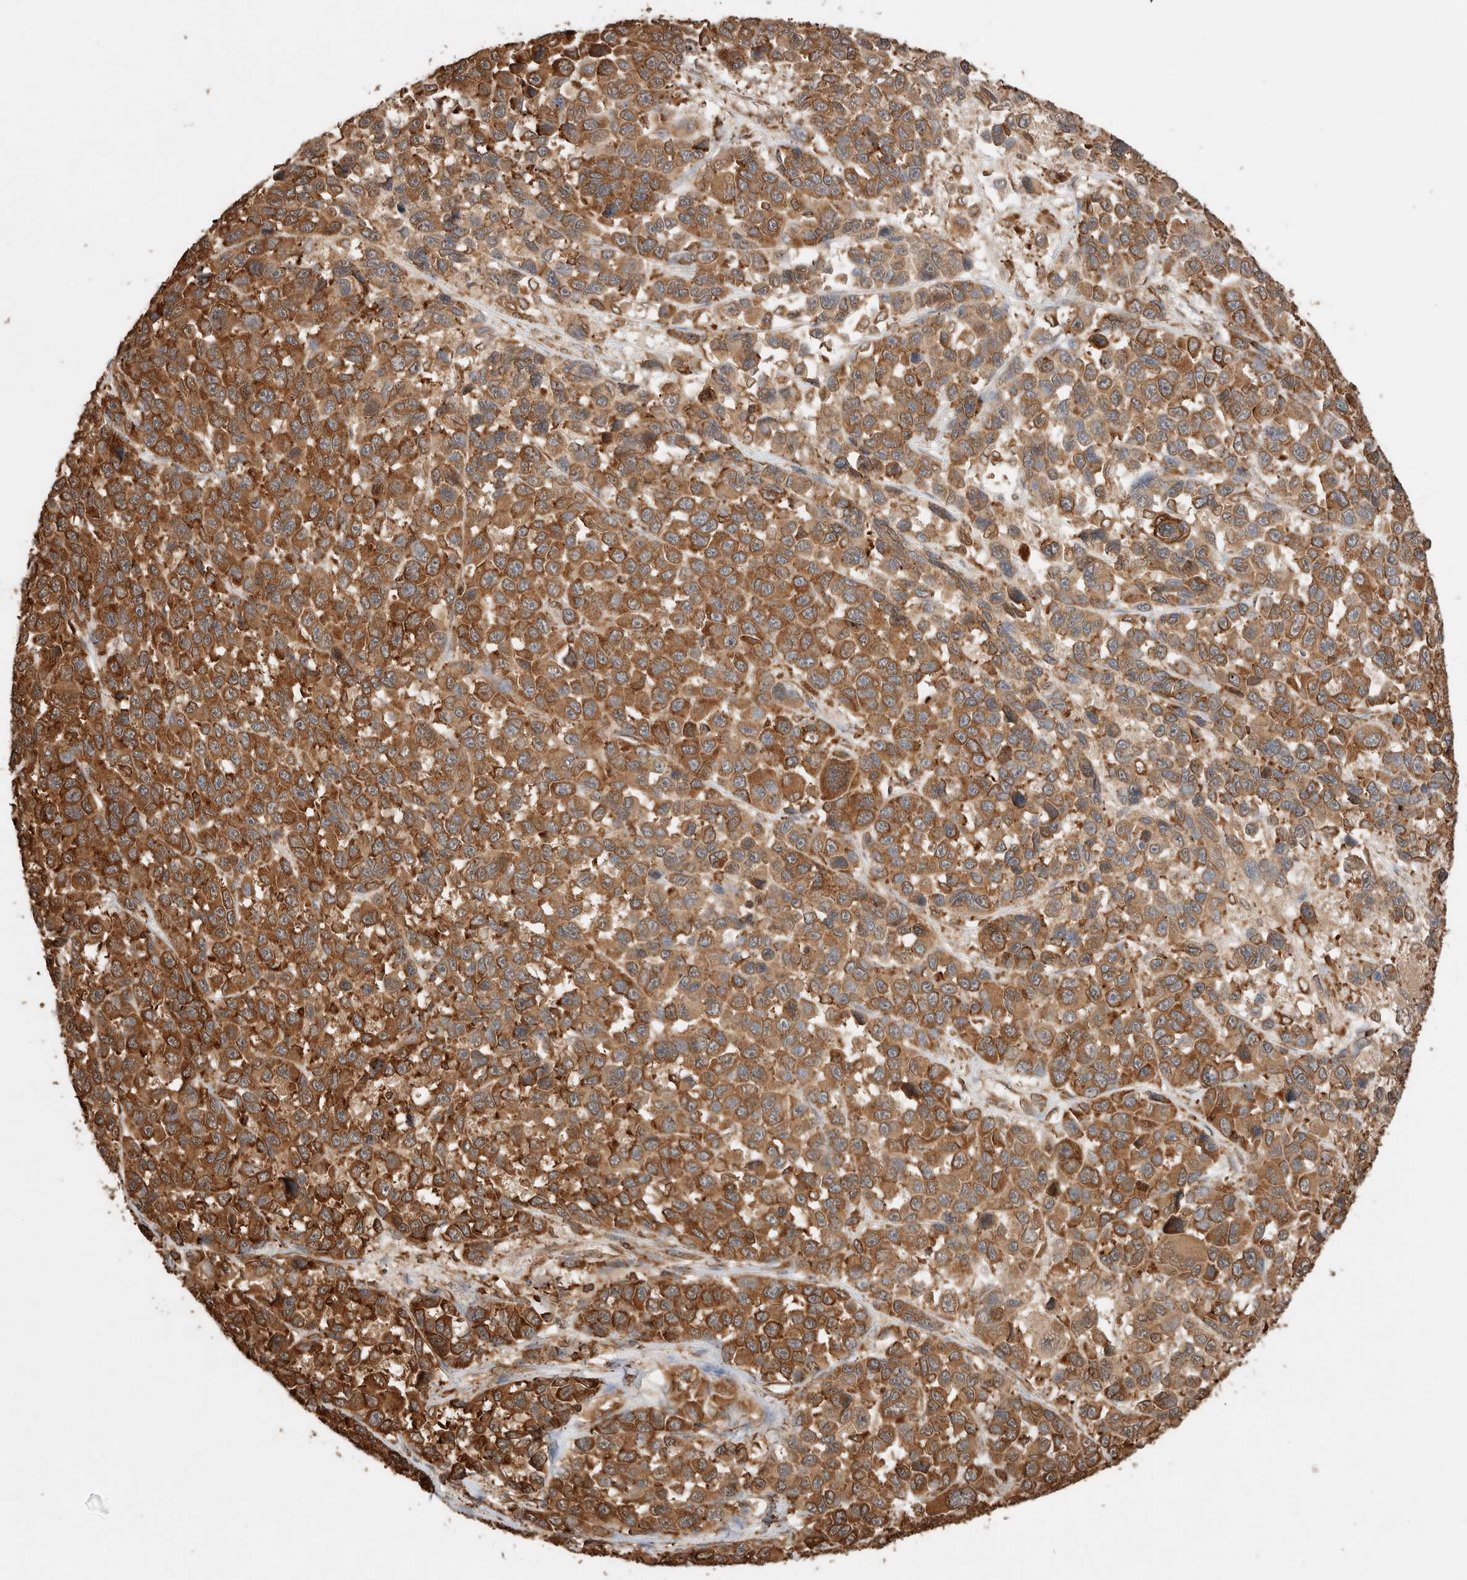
{"staining": {"intensity": "moderate", "quantity": ">75%", "location": "cytoplasmic/membranous"}, "tissue": "melanoma", "cell_type": "Tumor cells", "image_type": "cancer", "snomed": [{"axis": "morphology", "description": "Malignant melanoma, NOS"}, {"axis": "topography", "description": "Skin"}], "caption": "Malignant melanoma stained with a brown dye shows moderate cytoplasmic/membranous positive positivity in about >75% of tumor cells.", "gene": "ERAP1", "patient": {"sex": "male", "age": 53}}